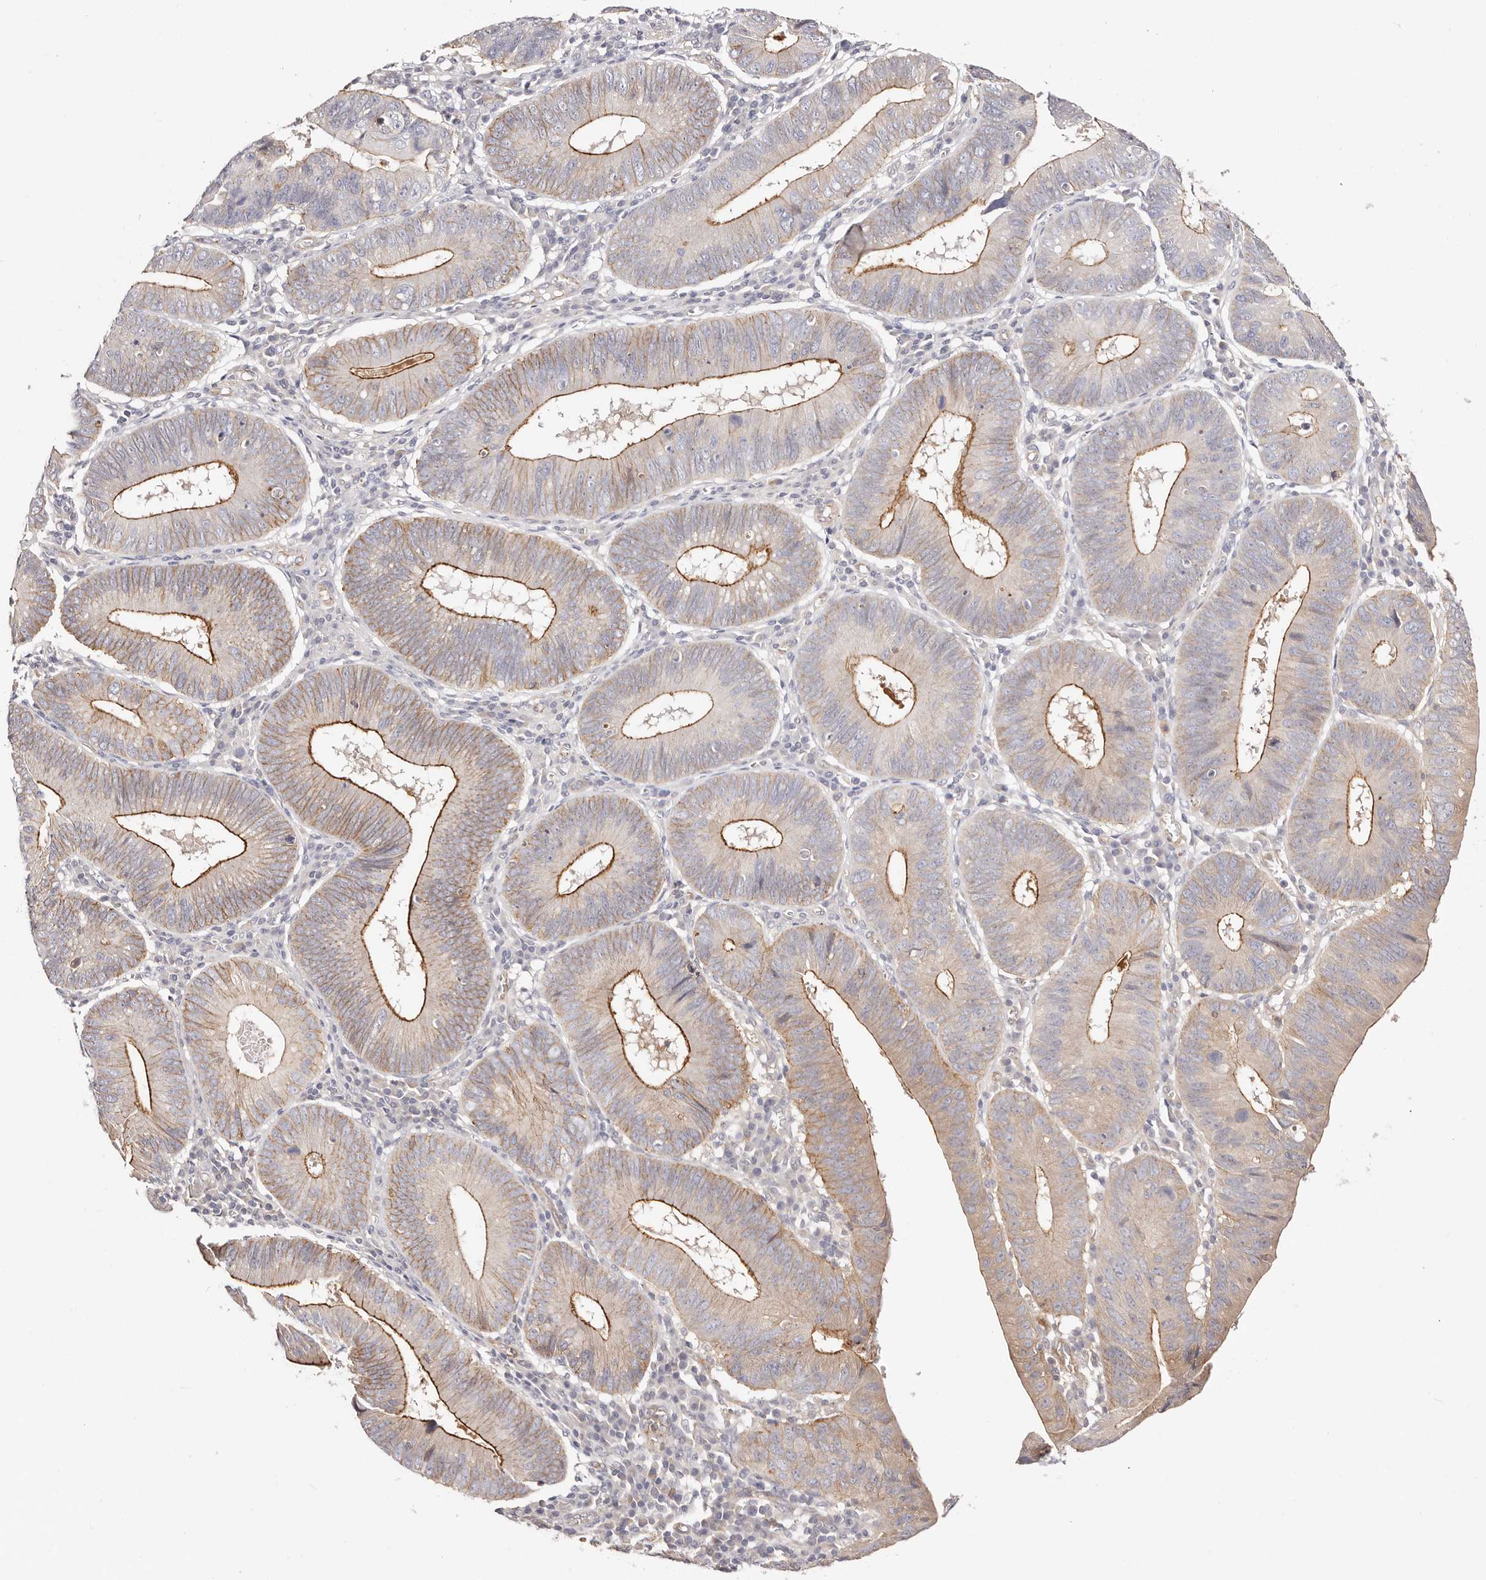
{"staining": {"intensity": "strong", "quantity": "25%-75%", "location": "cytoplasmic/membranous"}, "tissue": "stomach cancer", "cell_type": "Tumor cells", "image_type": "cancer", "snomed": [{"axis": "morphology", "description": "Adenocarcinoma, NOS"}, {"axis": "topography", "description": "Stomach"}], "caption": "Tumor cells display high levels of strong cytoplasmic/membranous staining in about 25%-75% of cells in human adenocarcinoma (stomach). (DAB = brown stain, brightfield microscopy at high magnification).", "gene": "SLC35B2", "patient": {"sex": "male", "age": 59}}